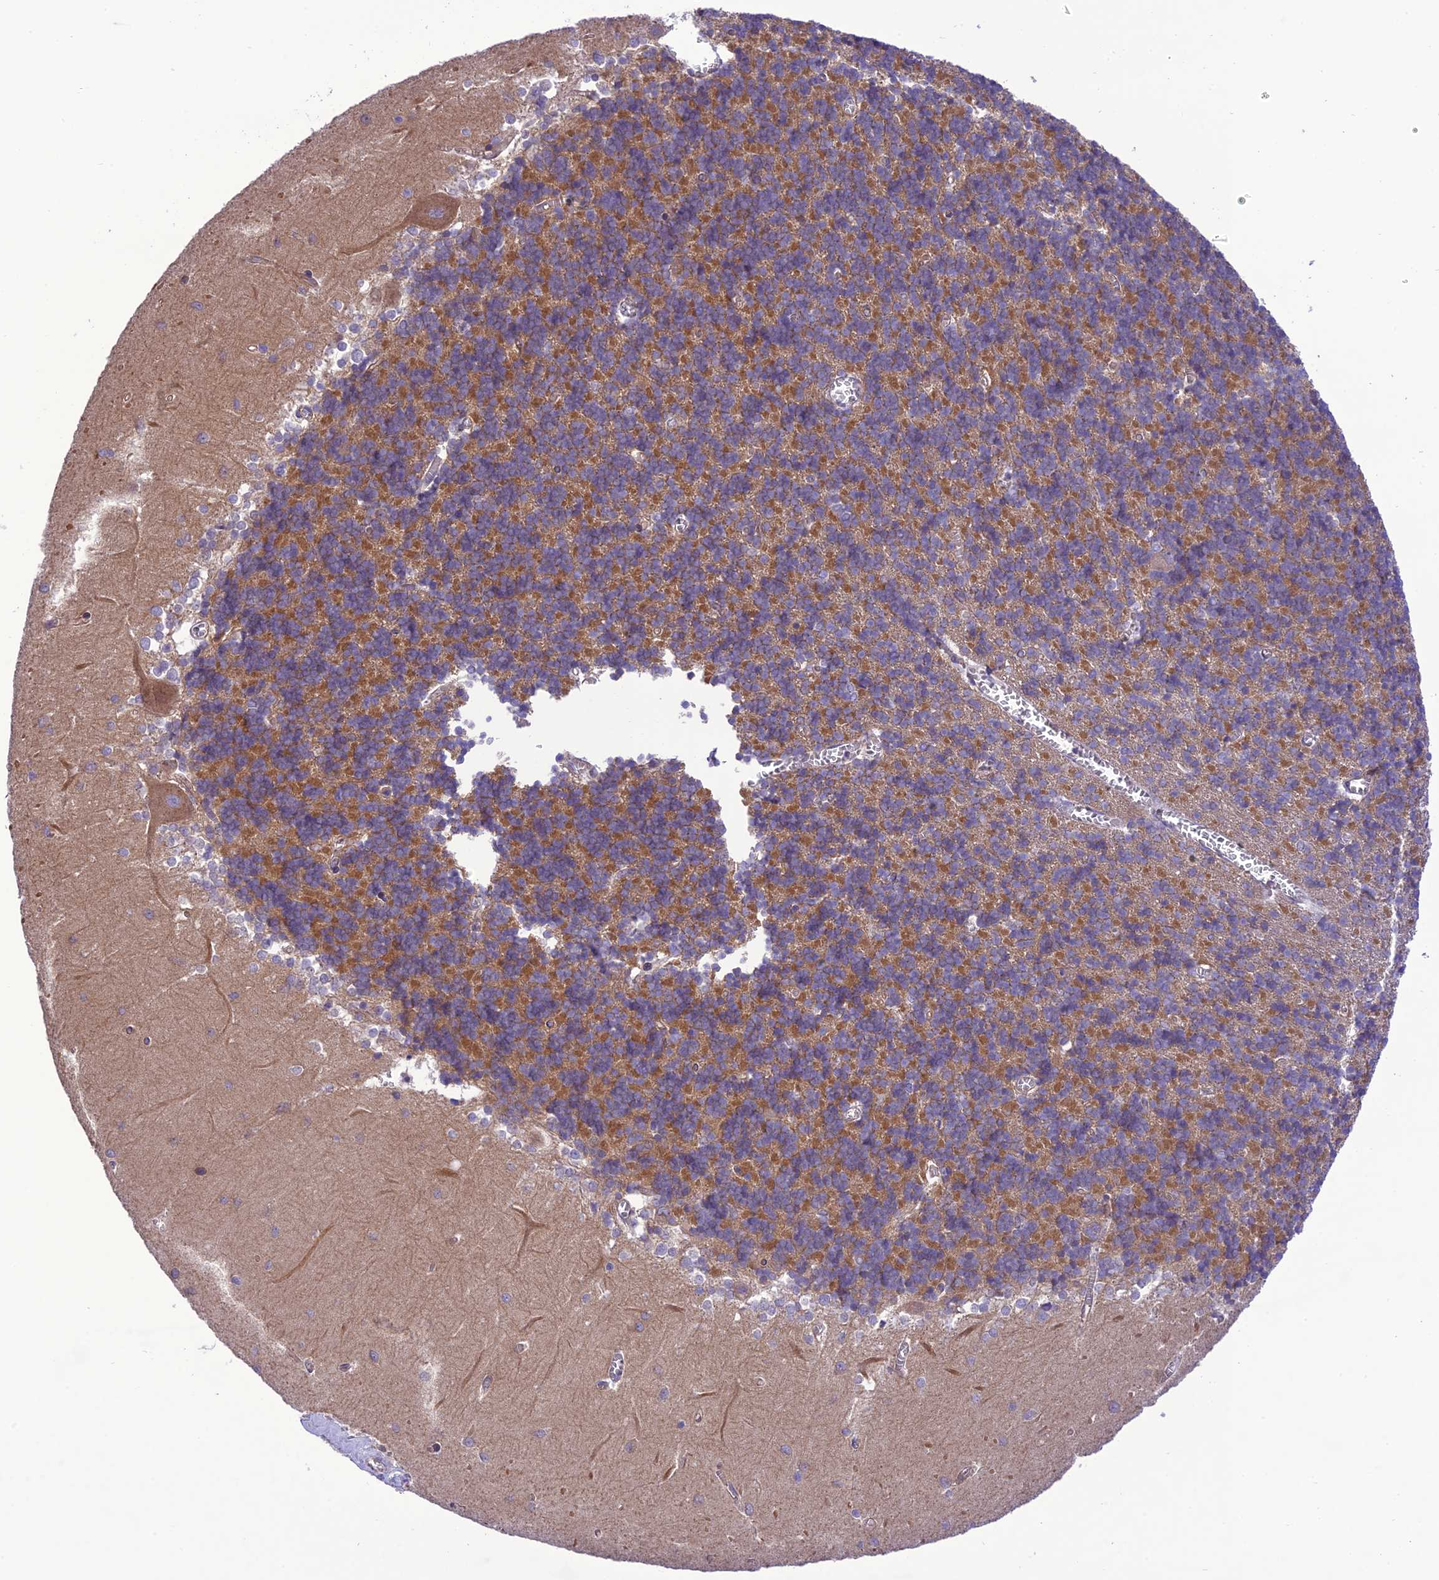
{"staining": {"intensity": "moderate", "quantity": "25%-75%", "location": "cytoplasmic/membranous"}, "tissue": "cerebellum", "cell_type": "Cells in granular layer", "image_type": "normal", "snomed": [{"axis": "morphology", "description": "Normal tissue, NOS"}, {"axis": "topography", "description": "Cerebellum"}], "caption": "Immunohistochemical staining of normal cerebellum reveals moderate cytoplasmic/membranous protein positivity in about 25%-75% of cells in granular layer.", "gene": "PPFIA3", "patient": {"sex": "male", "age": 37}}